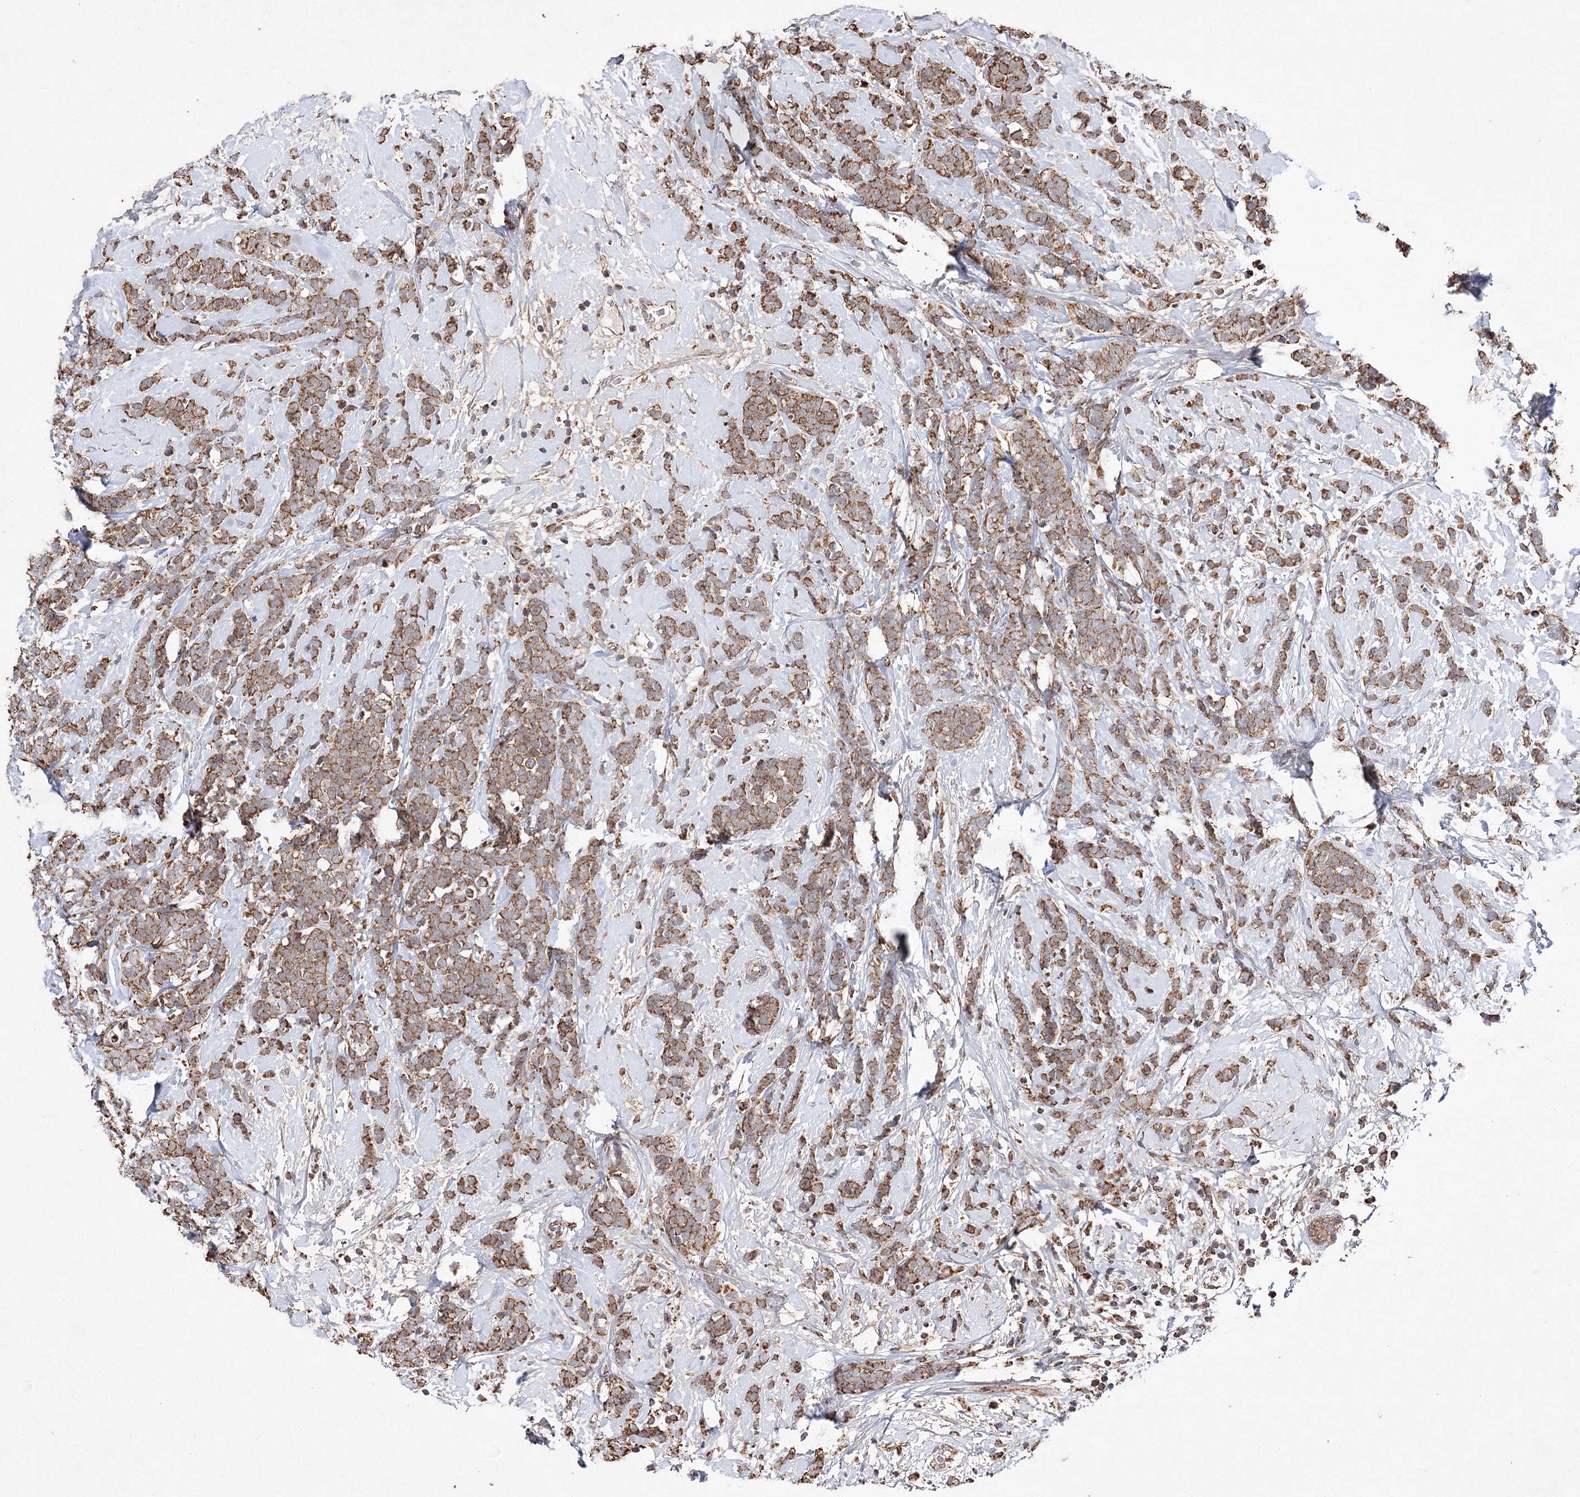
{"staining": {"intensity": "moderate", "quantity": ">75%", "location": "cytoplasmic/membranous"}, "tissue": "breast cancer", "cell_type": "Tumor cells", "image_type": "cancer", "snomed": [{"axis": "morphology", "description": "Lobular carcinoma"}, {"axis": "topography", "description": "Breast"}], "caption": "This photomicrograph shows IHC staining of human breast cancer (lobular carcinoma), with medium moderate cytoplasmic/membranous positivity in approximately >75% of tumor cells.", "gene": "PIK3CB", "patient": {"sex": "female", "age": 58}}